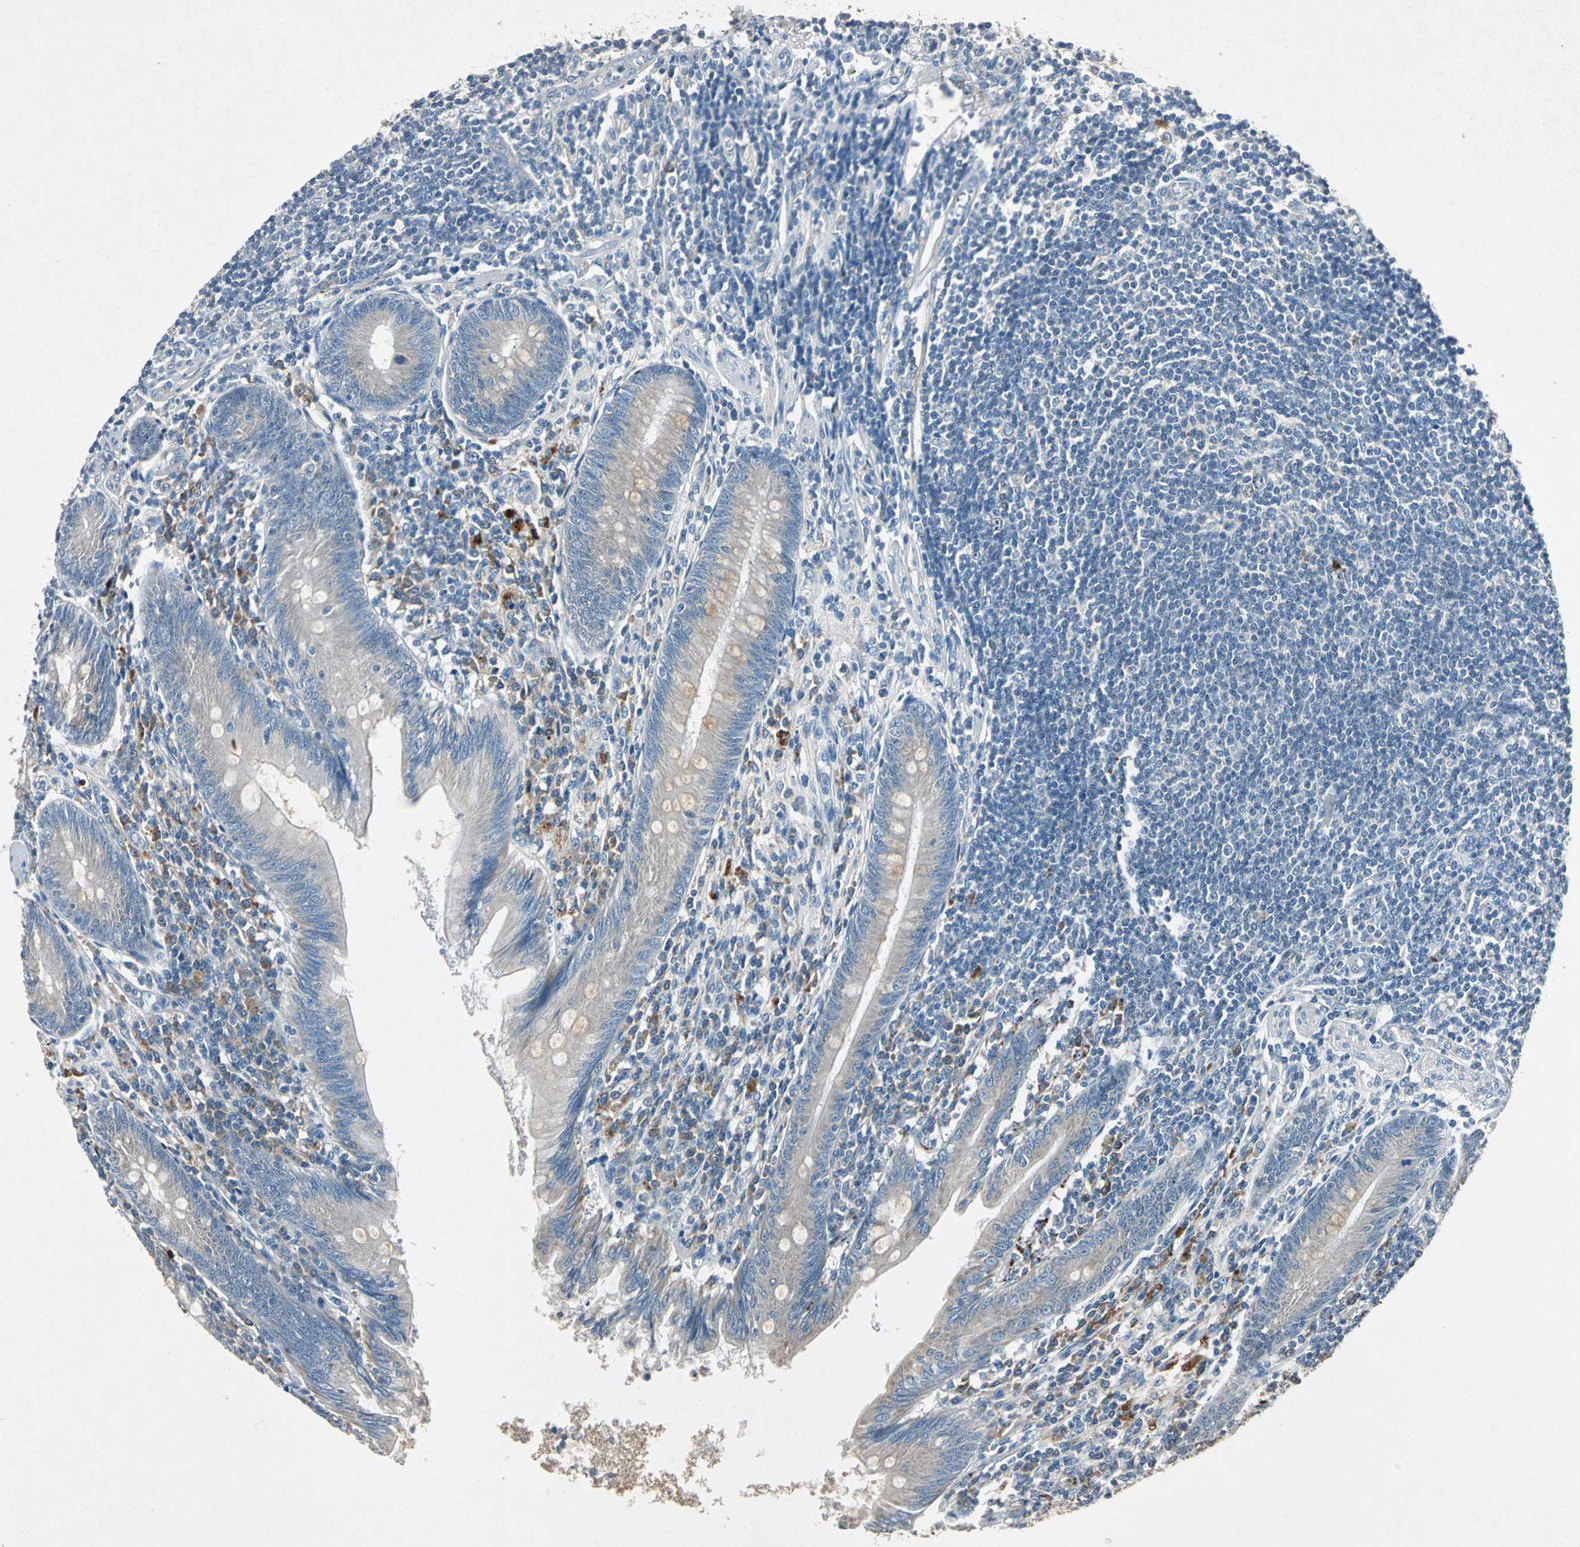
{"staining": {"intensity": "weak", "quantity": "25%-75%", "location": "cytoplasmic/membranous"}, "tissue": "appendix", "cell_type": "Glandular cells", "image_type": "normal", "snomed": [{"axis": "morphology", "description": "Normal tissue, NOS"}, {"axis": "morphology", "description": "Inflammation, NOS"}, {"axis": "topography", "description": "Appendix"}], "caption": "The histopathology image exhibits immunohistochemical staining of normal appendix. There is weak cytoplasmic/membranous positivity is present in about 25%-75% of glandular cells.", "gene": "SLC2A13", "patient": {"sex": "male", "age": 46}}